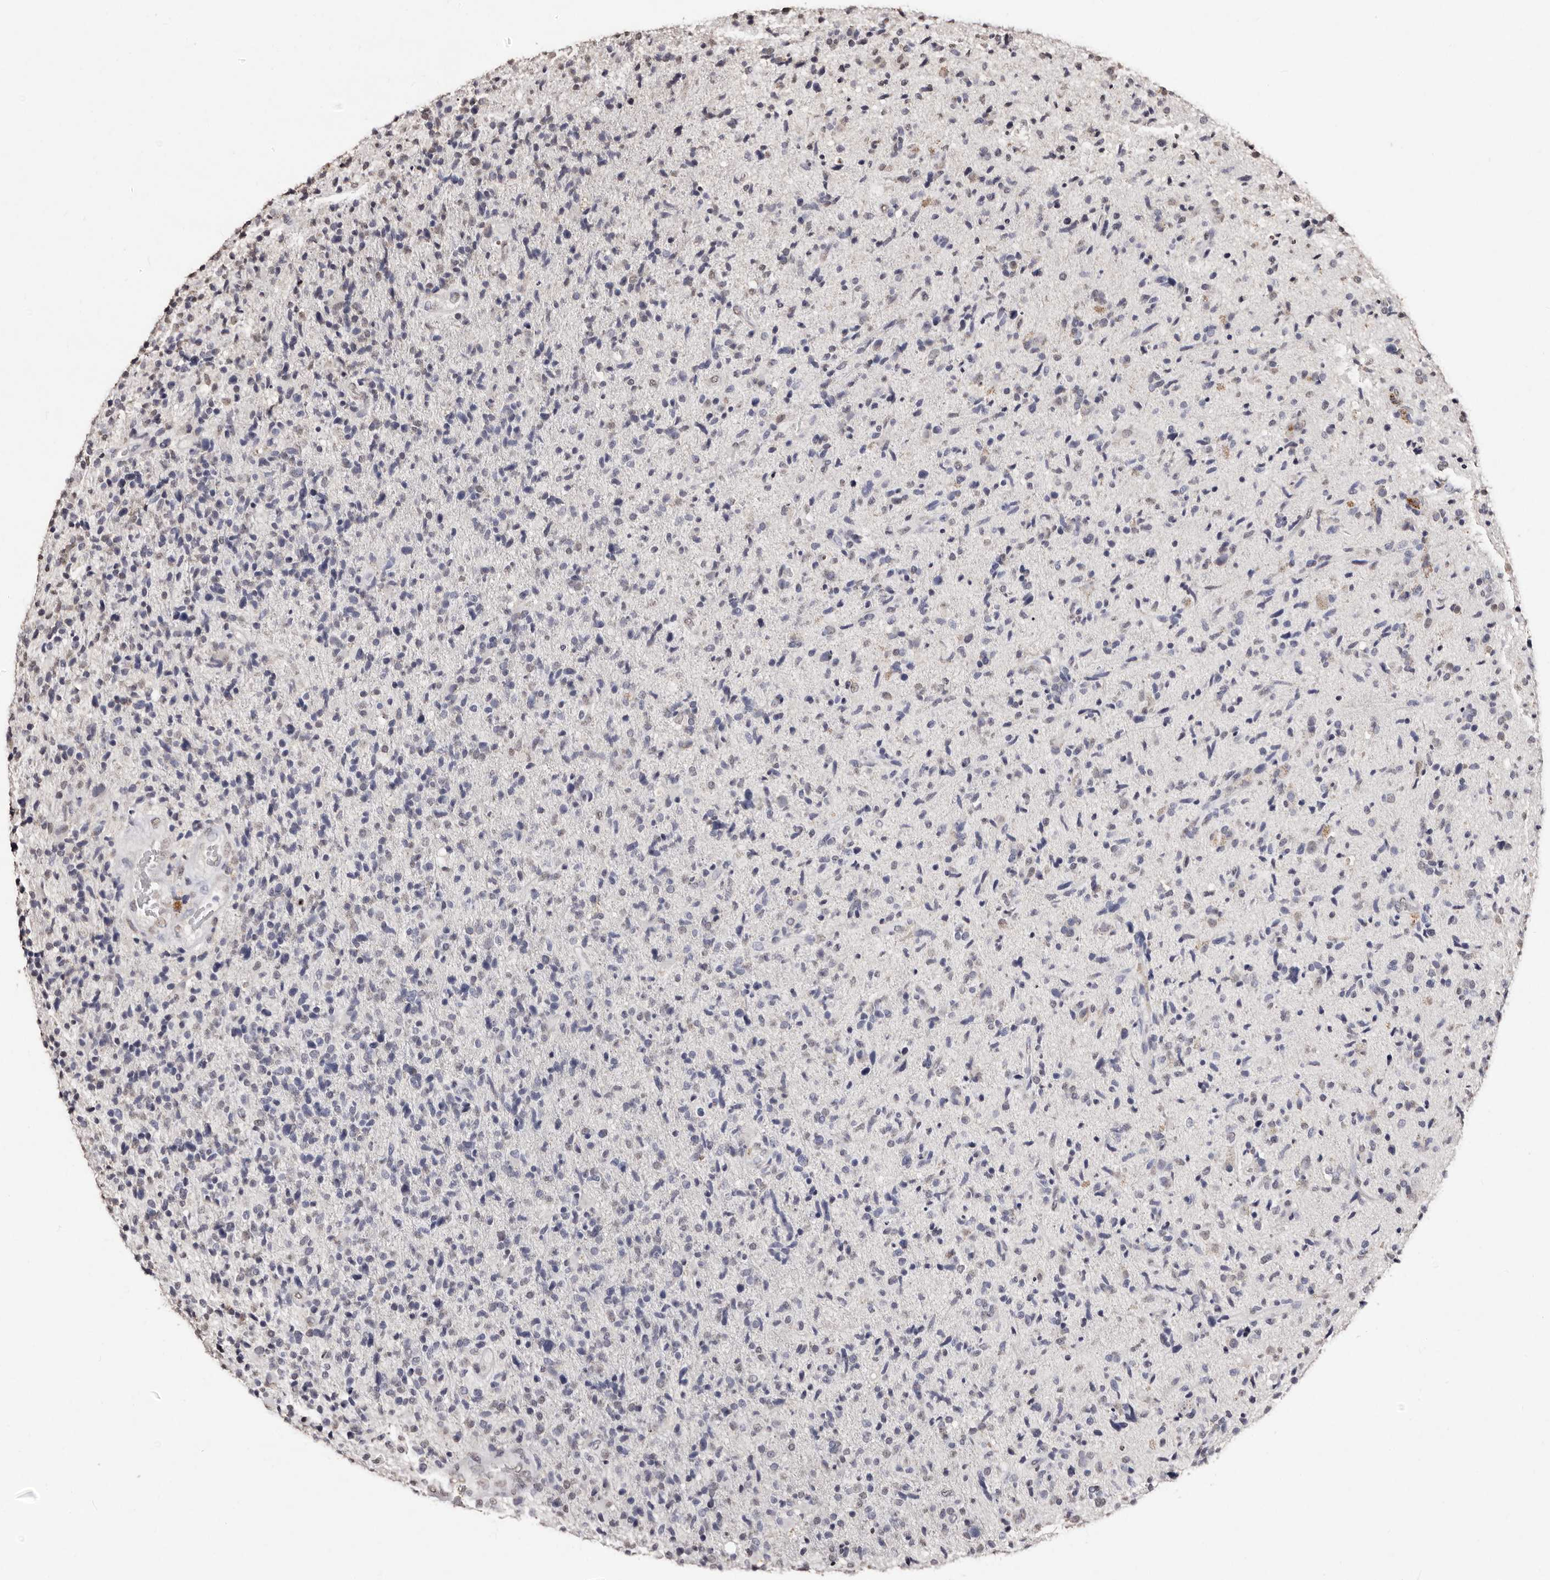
{"staining": {"intensity": "negative", "quantity": "none", "location": "none"}, "tissue": "glioma", "cell_type": "Tumor cells", "image_type": "cancer", "snomed": [{"axis": "morphology", "description": "Glioma, malignant, High grade"}, {"axis": "topography", "description": "Brain"}], "caption": "The image exhibits no significant expression in tumor cells of malignant glioma (high-grade). (Brightfield microscopy of DAB IHC at high magnification).", "gene": "ERBB4", "patient": {"sex": "male", "age": 72}}